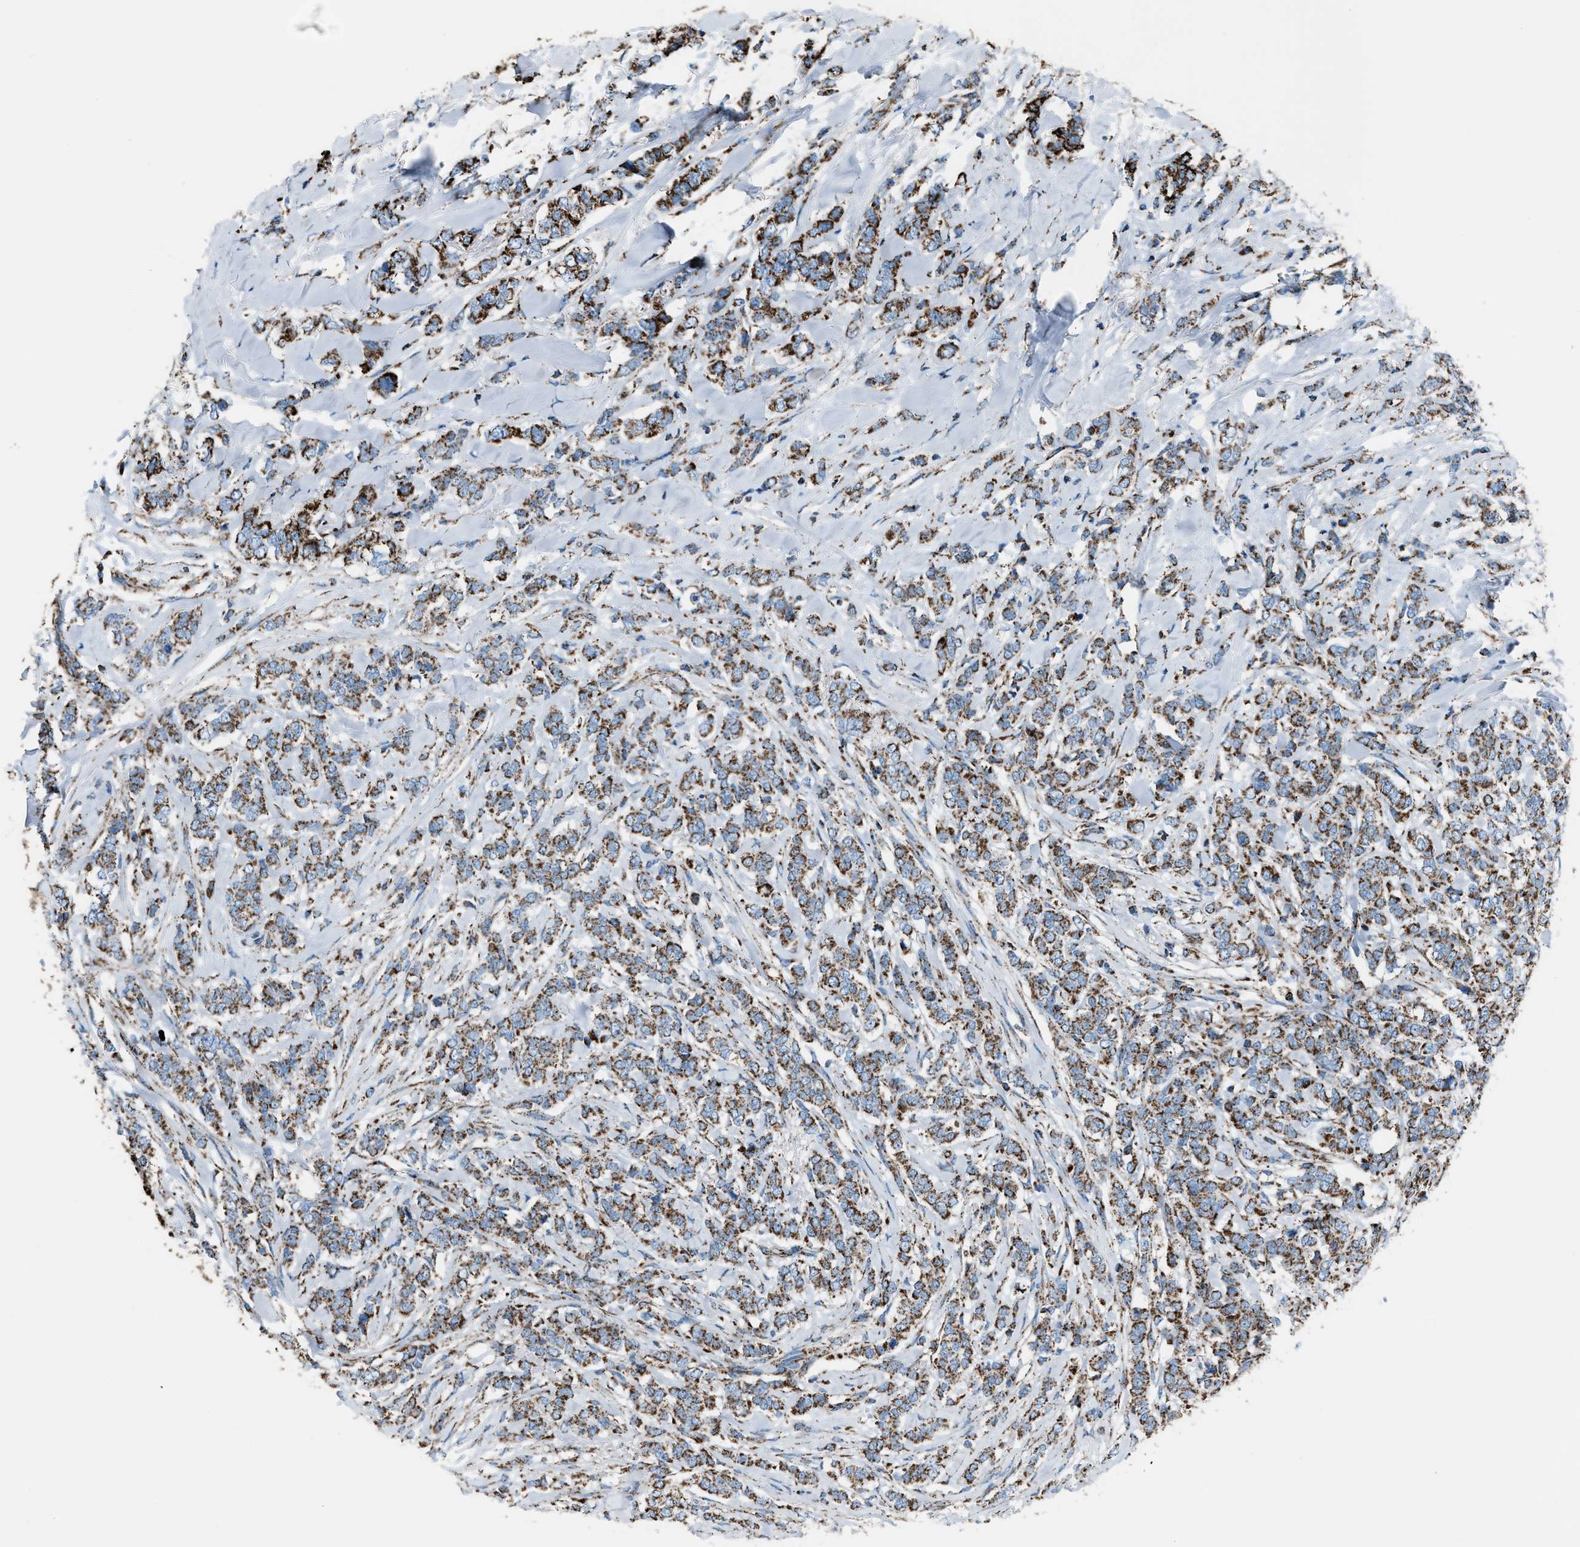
{"staining": {"intensity": "strong", "quantity": ">75%", "location": "cytoplasmic/membranous"}, "tissue": "breast cancer", "cell_type": "Tumor cells", "image_type": "cancer", "snomed": [{"axis": "morphology", "description": "Lobular carcinoma"}, {"axis": "topography", "description": "Skin"}, {"axis": "topography", "description": "Breast"}], "caption": "This is an image of IHC staining of breast lobular carcinoma, which shows strong staining in the cytoplasmic/membranous of tumor cells.", "gene": "MDH2", "patient": {"sex": "female", "age": 46}}